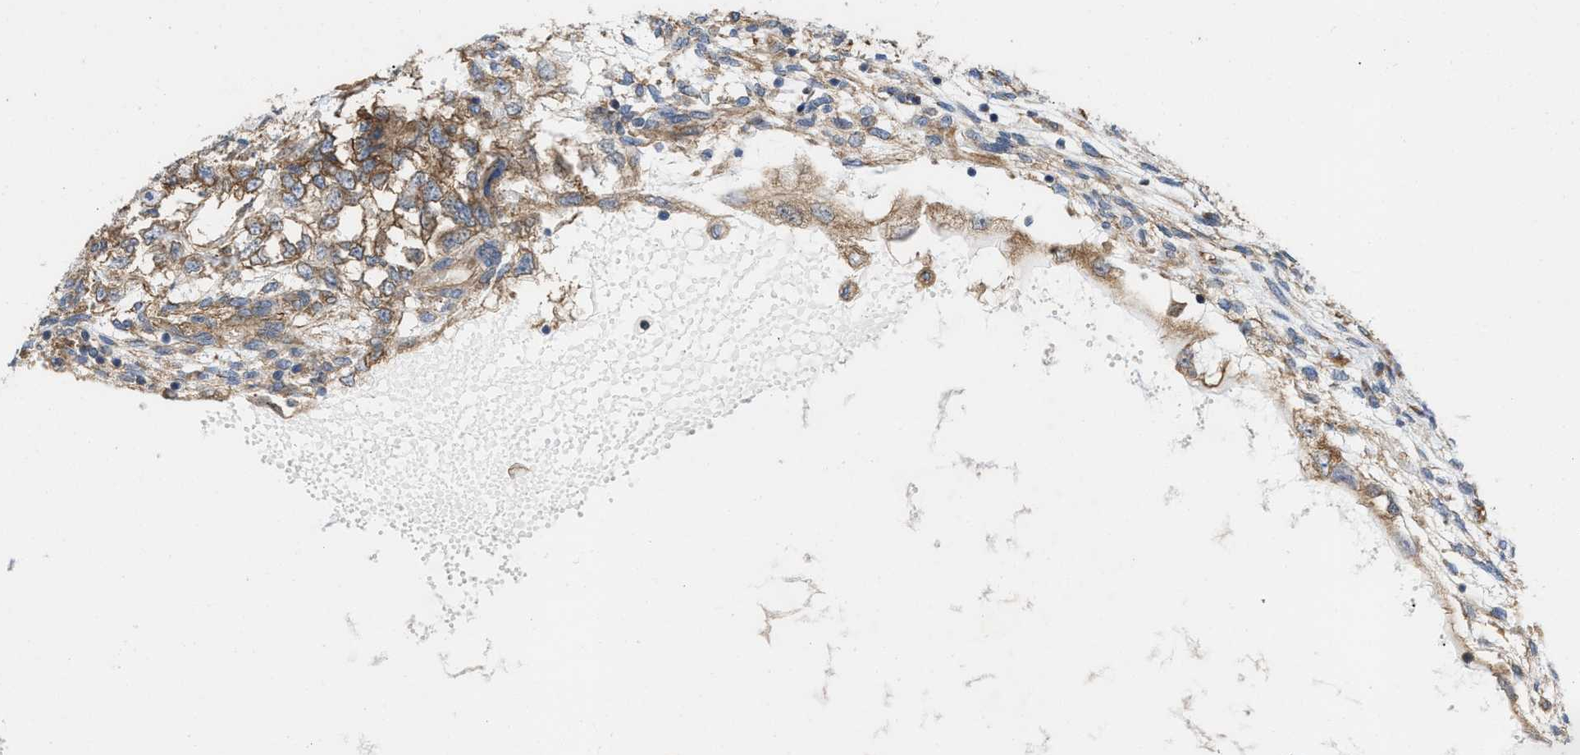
{"staining": {"intensity": "weak", "quantity": ">75%", "location": "cytoplasmic/membranous"}, "tissue": "testis cancer", "cell_type": "Tumor cells", "image_type": "cancer", "snomed": [{"axis": "morphology", "description": "Seminoma, NOS"}, {"axis": "topography", "description": "Testis"}], "caption": "DAB (3,3'-diaminobenzidine) immunohistochemical staining of human testis cancer (seminoma) demonstrates weak cytoplasmic/membranous protein staining in about >75% of tumor cells.", "gene": "EPS15L1", "patient": {"sex": "male", "age": 28}}